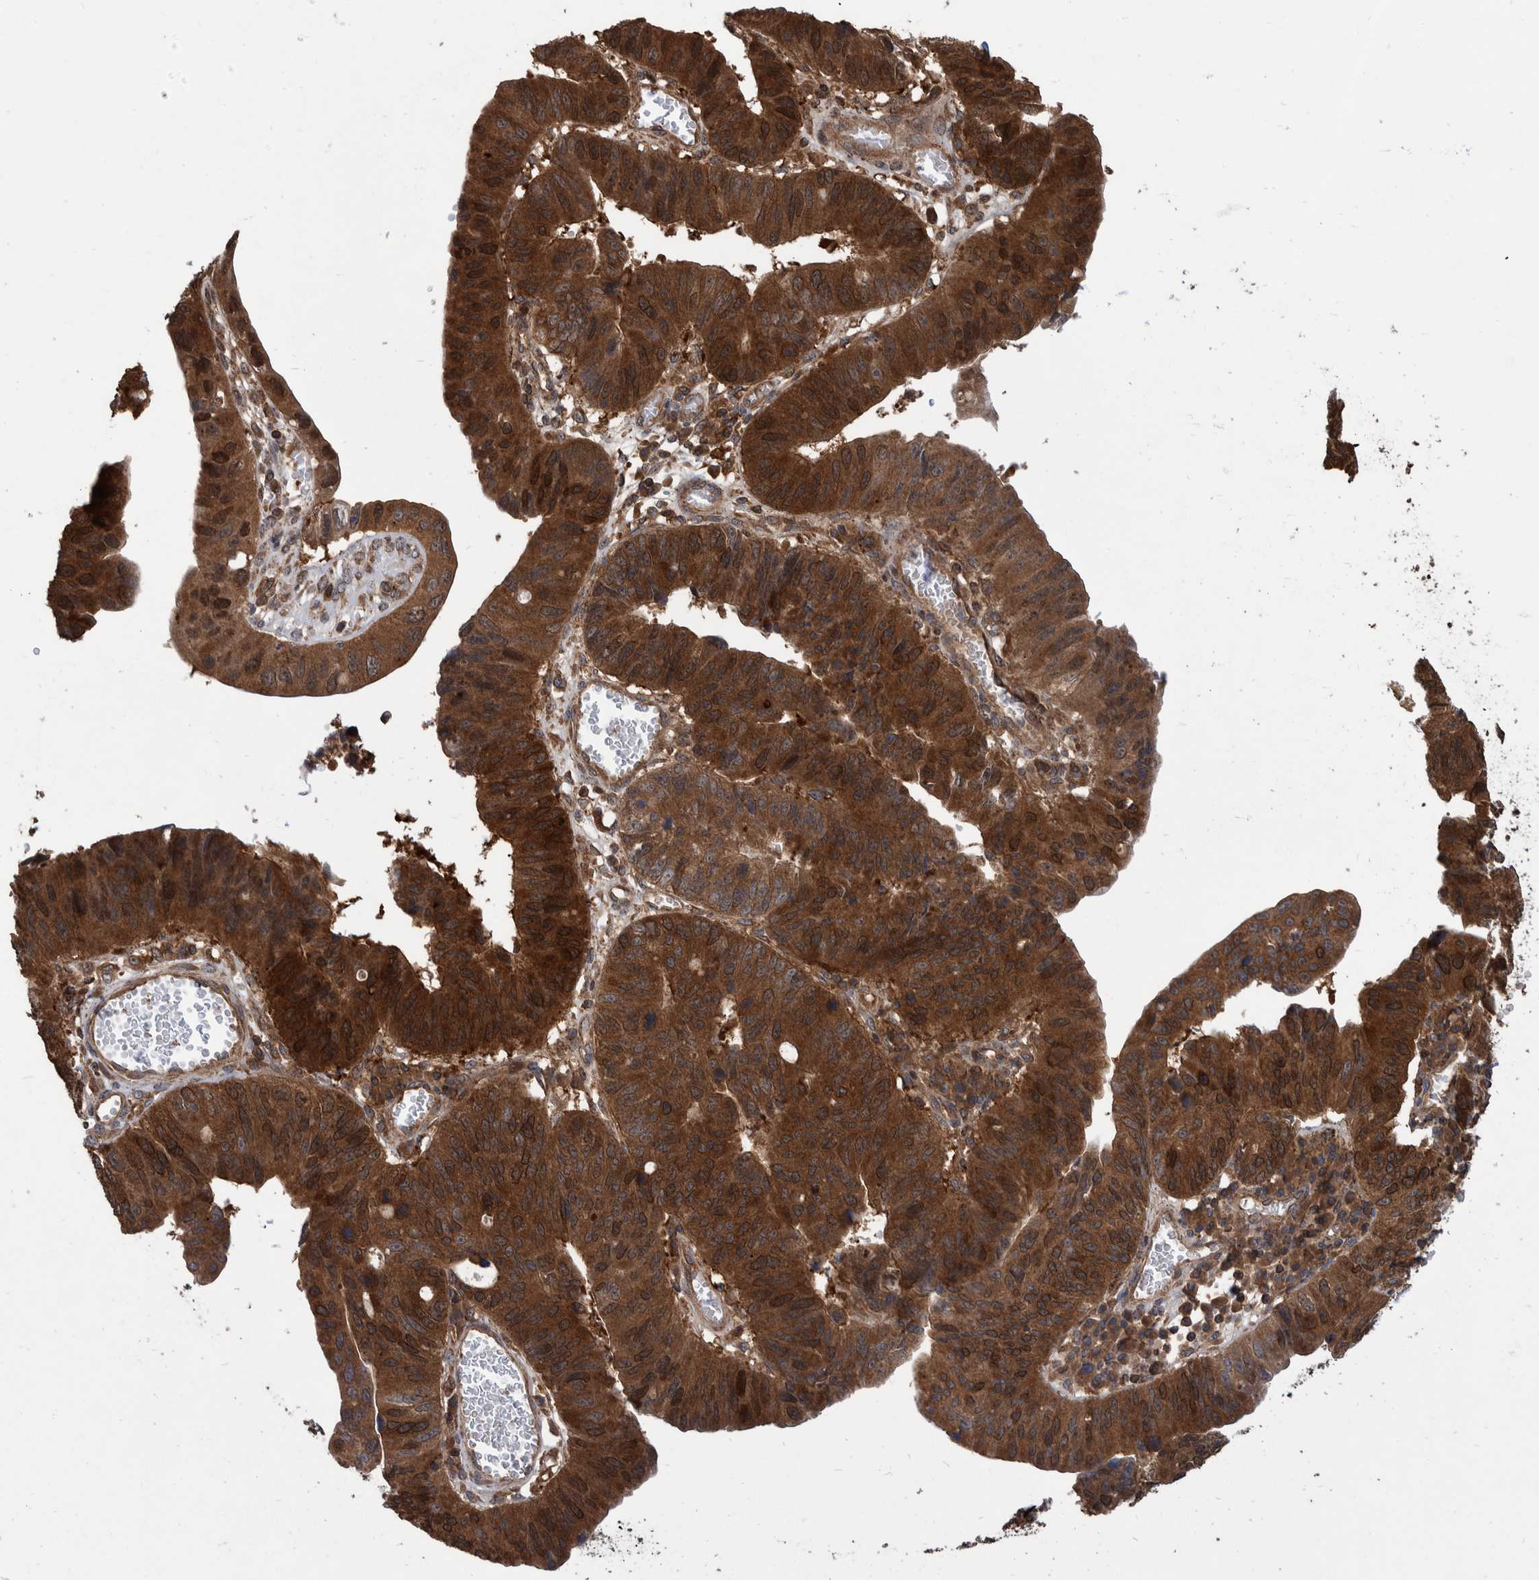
{"staining": {"intensity": "strong", "quantity": ">75%", "location": "cytoplasmic/membranous"}, "tissue": "stomach cancer", "cell_type": "Tumor cells", "image_type": "cancer", "snomed": [{"axis": "morphology", "description": "Adenocarcinoma, NOS"}, {"axis": "topography", "description": "Stomach"}], "caption": "Stomach adenocarcinoma stained with DAB (3,3'-diaminobenzidine) immunohistochemistry displays high levels of strong cytoplasmic/membranous expression in approximately >75% of tumor cells.", "gene": "VBP1", "patient": {"sex": "male", "age": 59}}